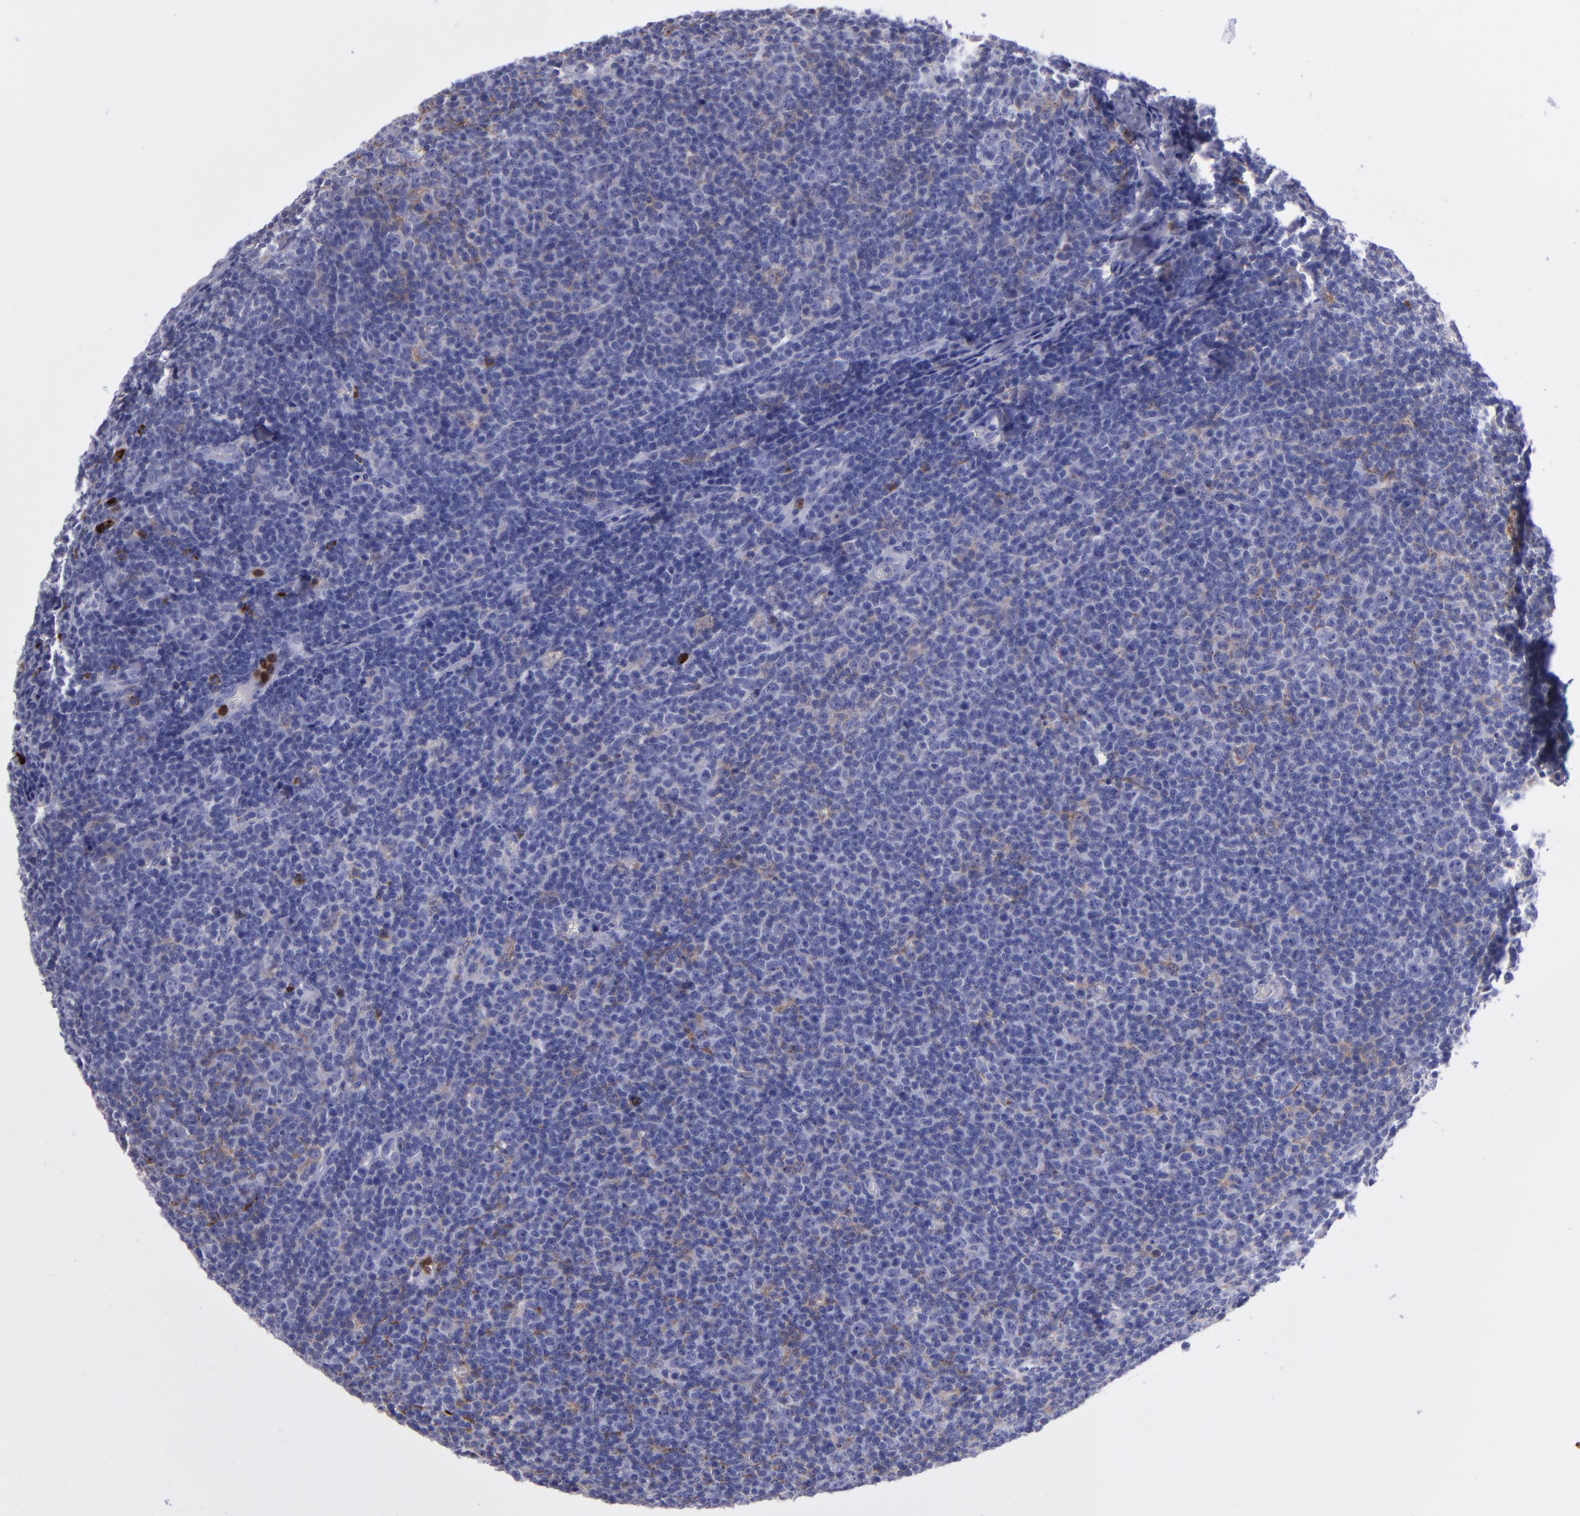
{"staining": {"intensity": "negative", "quantity": "none", "location": "none"}, "tissue": "lymphoma", "cell_type": "Tumor cells", "image_type": "cancer", "snomed": [{"axis": "morphology", "description": "Malignant lymphoma, non-Hodgkin's type, Low grade"}, {"axis": "topography", "description": "Lymph node"}], "caption": "High magnification brightfield microscopy of low-grade malignant lymphoma, non-Hodgkin's type stained with DAB (3,3'-diaminobenzidine) (brown) and counterstained with hematoxylin (blue): tumor cells show no significant staining. The staining was performed using DAB to visualize the protein expression in brown, while the nuclei were stained in blue with hematoxylin (Magnification: 20x).", "gene": "CR1", "patient": {"sex": "male", "age": 74}}